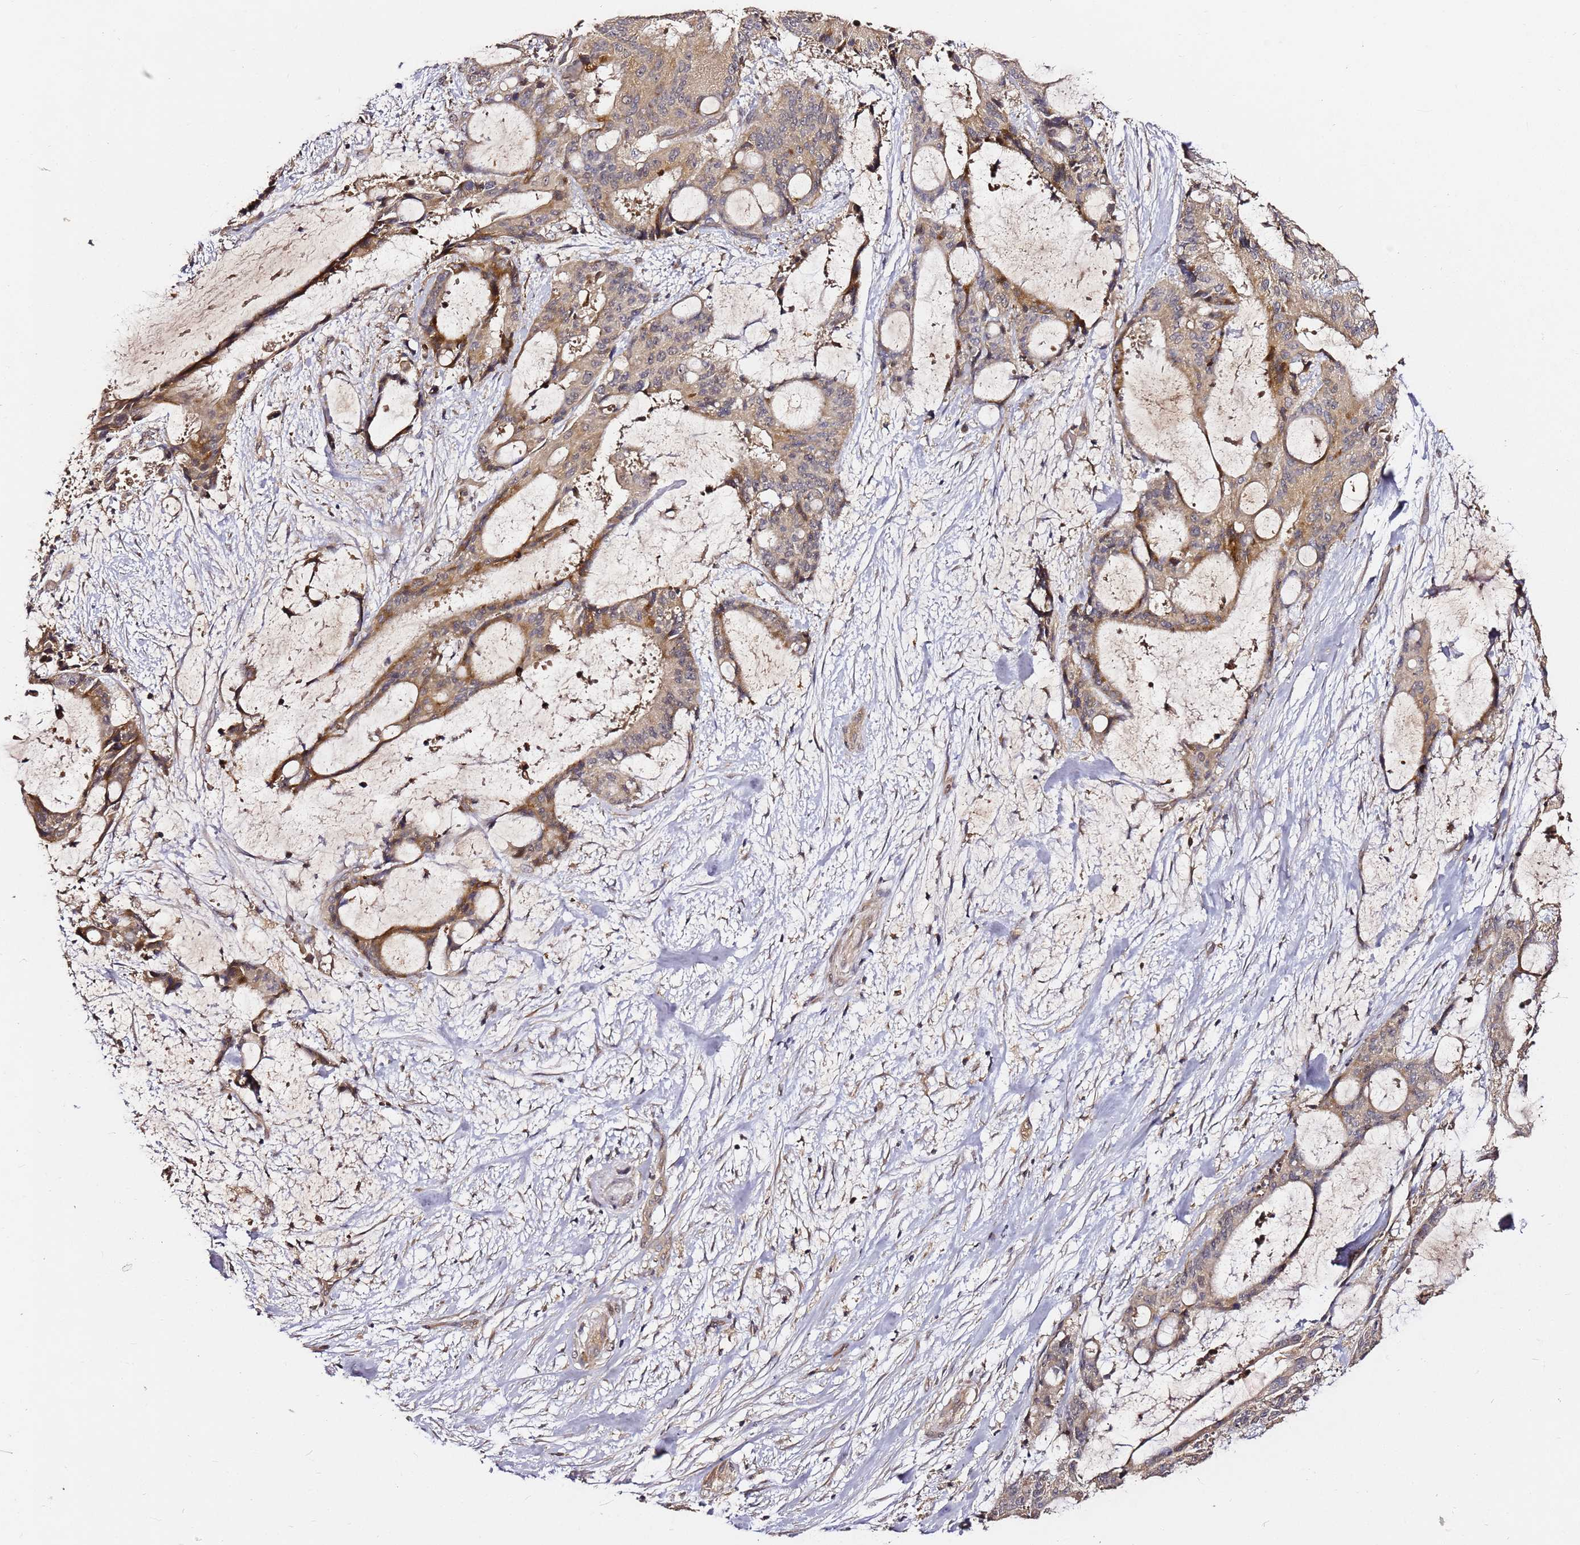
{"staining": {"intensity": "moderate", "quantity": "25%-75%", "location": "cytoplasmic/membranous"}, "tissue": "liver cancer", "cell_type": "Tumor cells", "image_type": "cancer", "snomed": [{"axis": "morphology", "description": "Normal tissue, NOS"}, {"axis": "morphology", "description": "Cholangiocarcinoma"}, {"axis": "topography", "description": "Liver"}, {"axis": "topography", "description": "Peripheral nerve tissue"}], "caption": "Tumor cells show medium levels of moderate cytoplasmic/membranous staining in approximately 25%-75% of cells in human liver cholangiocarcinoma.", "gene": "C6orf136", "patient": {"sex": "female", "age": 73}}